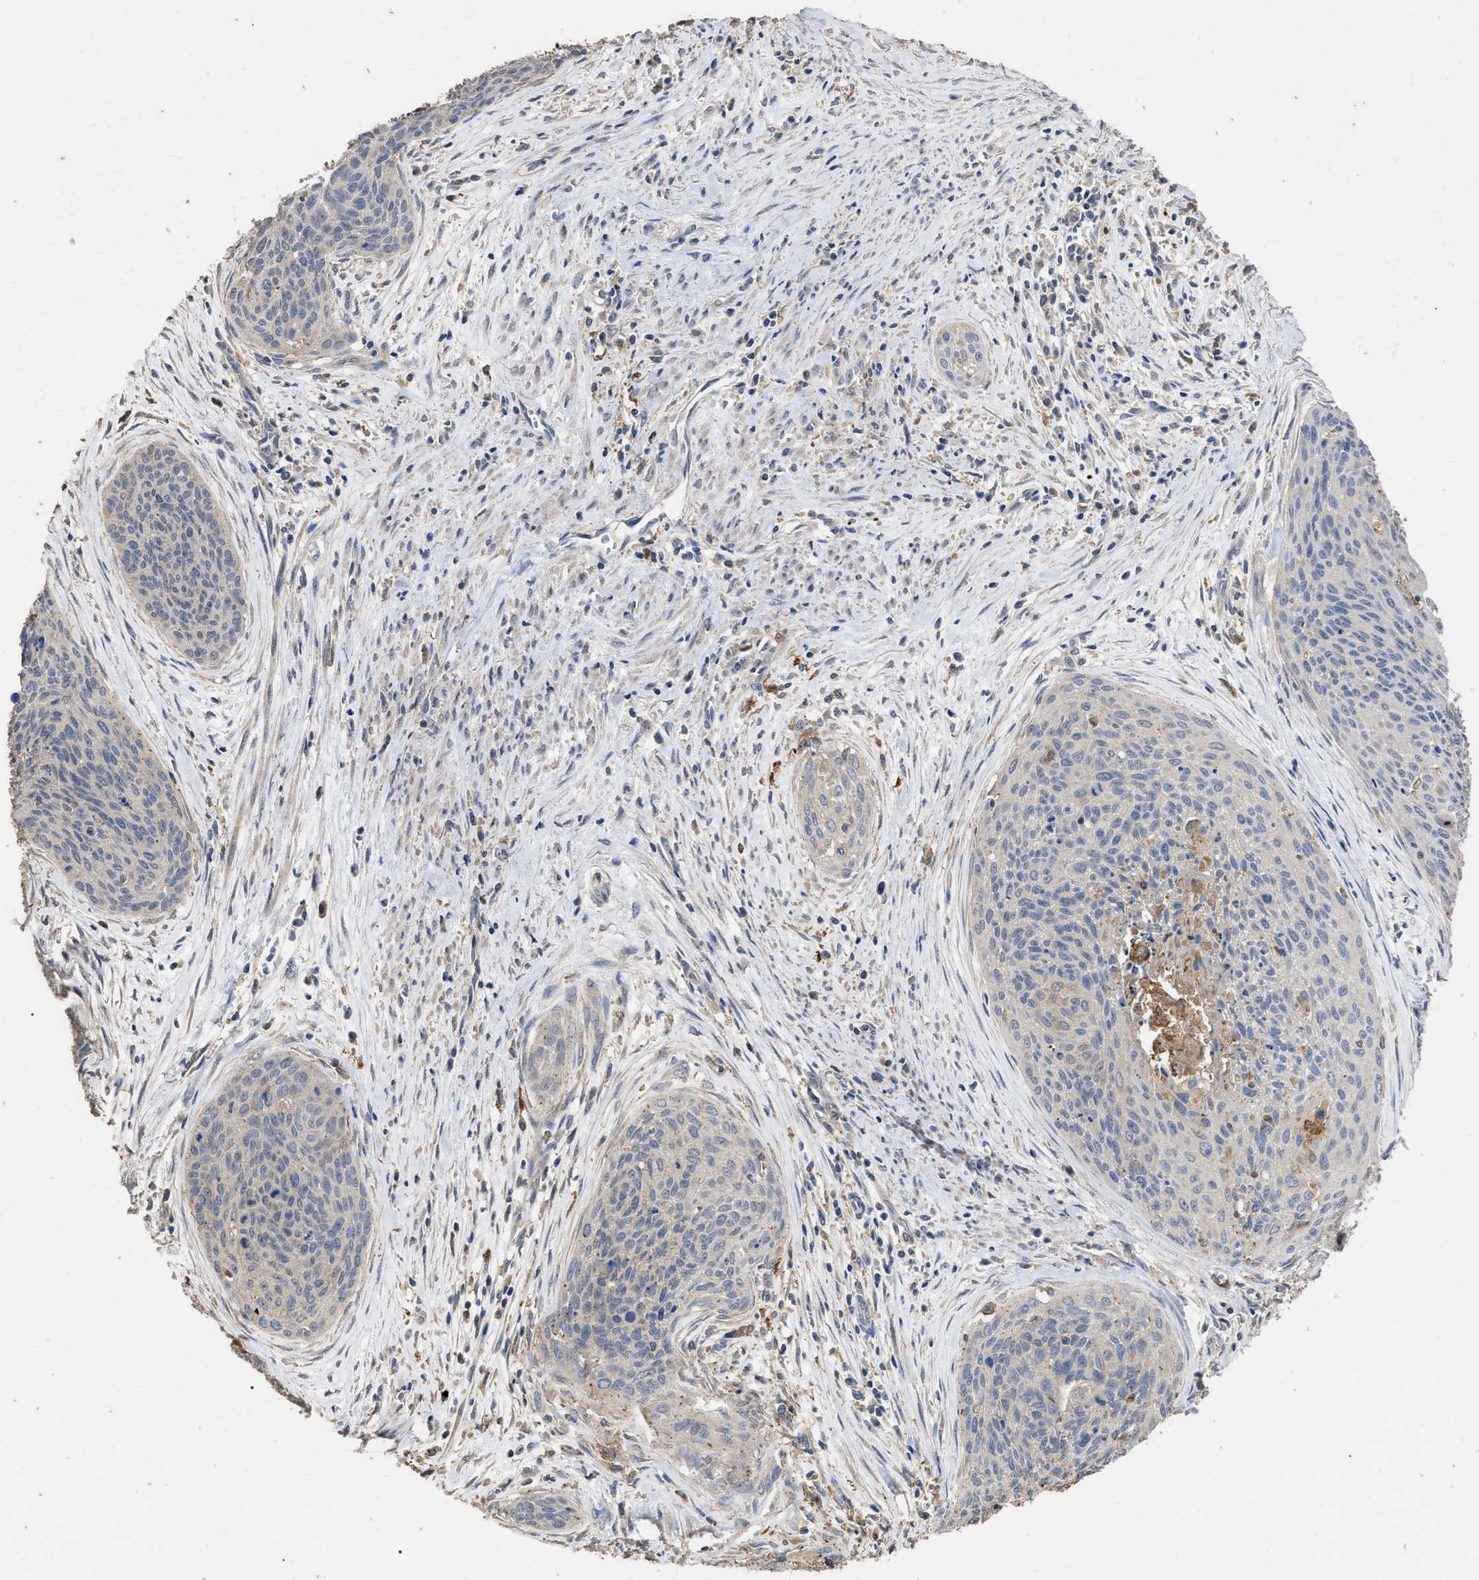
{"staining": {"intensity": "negative", "quantity": "none", "location": "none"}, "tissue": "cervical cancer", "cell_type": "Tumor cells", "image_type": "cancer", "snomed": [{"axis": "morphology", "description": "Squamous cell carcinoma, NOS"}, {"axis": "topography", "description": "Cervix"}], "caption": "Immunohistochemical staining of cervical cancer reveals no significant staining in tumor cells.", "gene": "GPR179", "patient": {"sex": "female", "age": 55}}